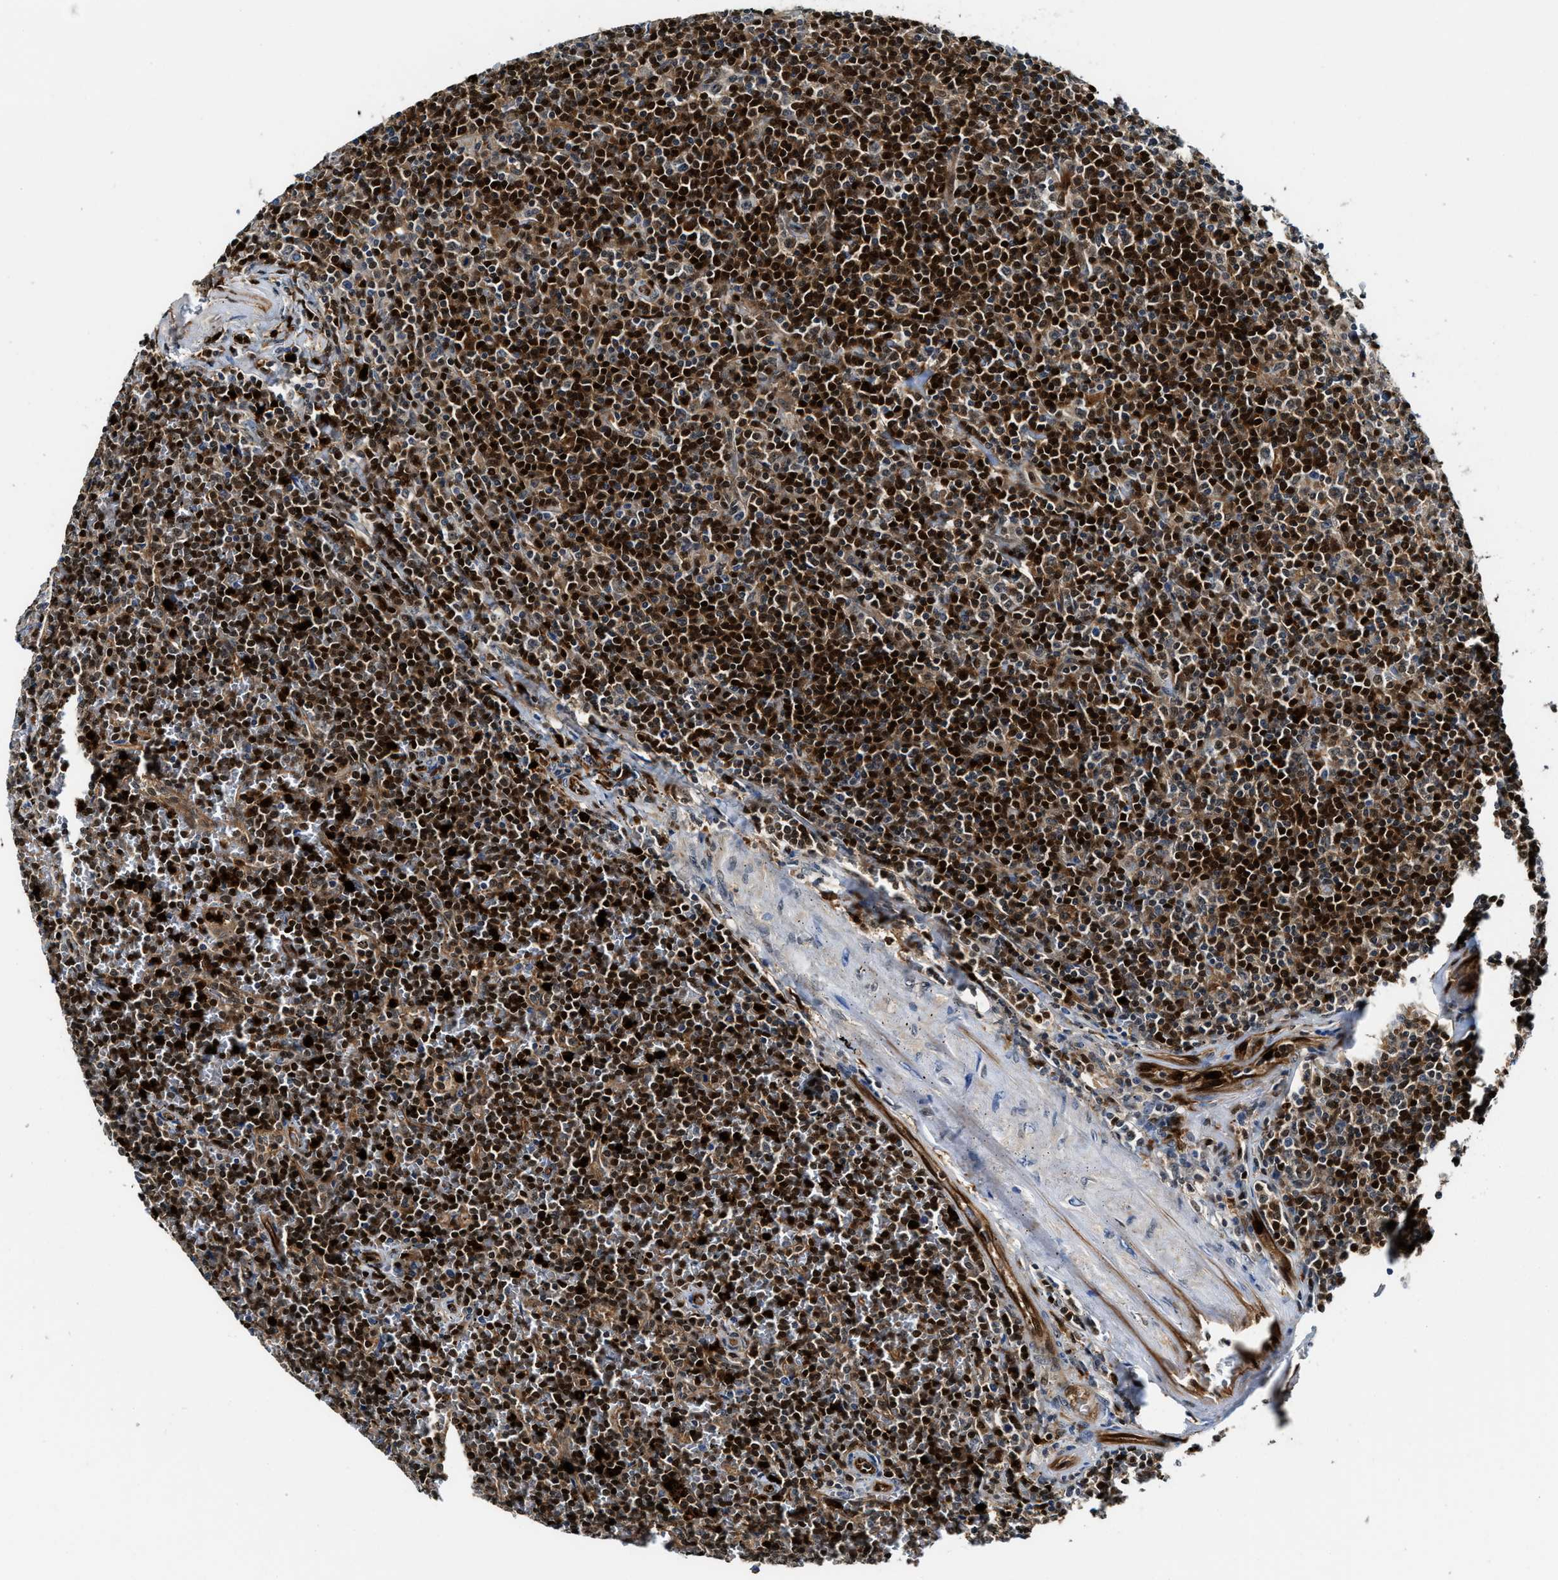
{"staining": {"intensity": "strong", "quantity": "25%-75%", "location": "cytoplasmic/membranous,nuclear"}, "tissue": "lymphoma", "cell_type": "Tumor cells", "image_type": "cancer", "snomed": [{"axis": "morphology", "description": "Malignant lymphoma, non-Hodgkin's type, Low grade"}, {"axis": "topography", "description": "Spleen"}], "caption": "Tumor cells display high levels of strong cytoplasmic/membranous and nuclear staining in approximately 25%-75% of cells in human lymphoma.", "gene": "LTA4H", "patient": {"sex": "female", "age": 19}}